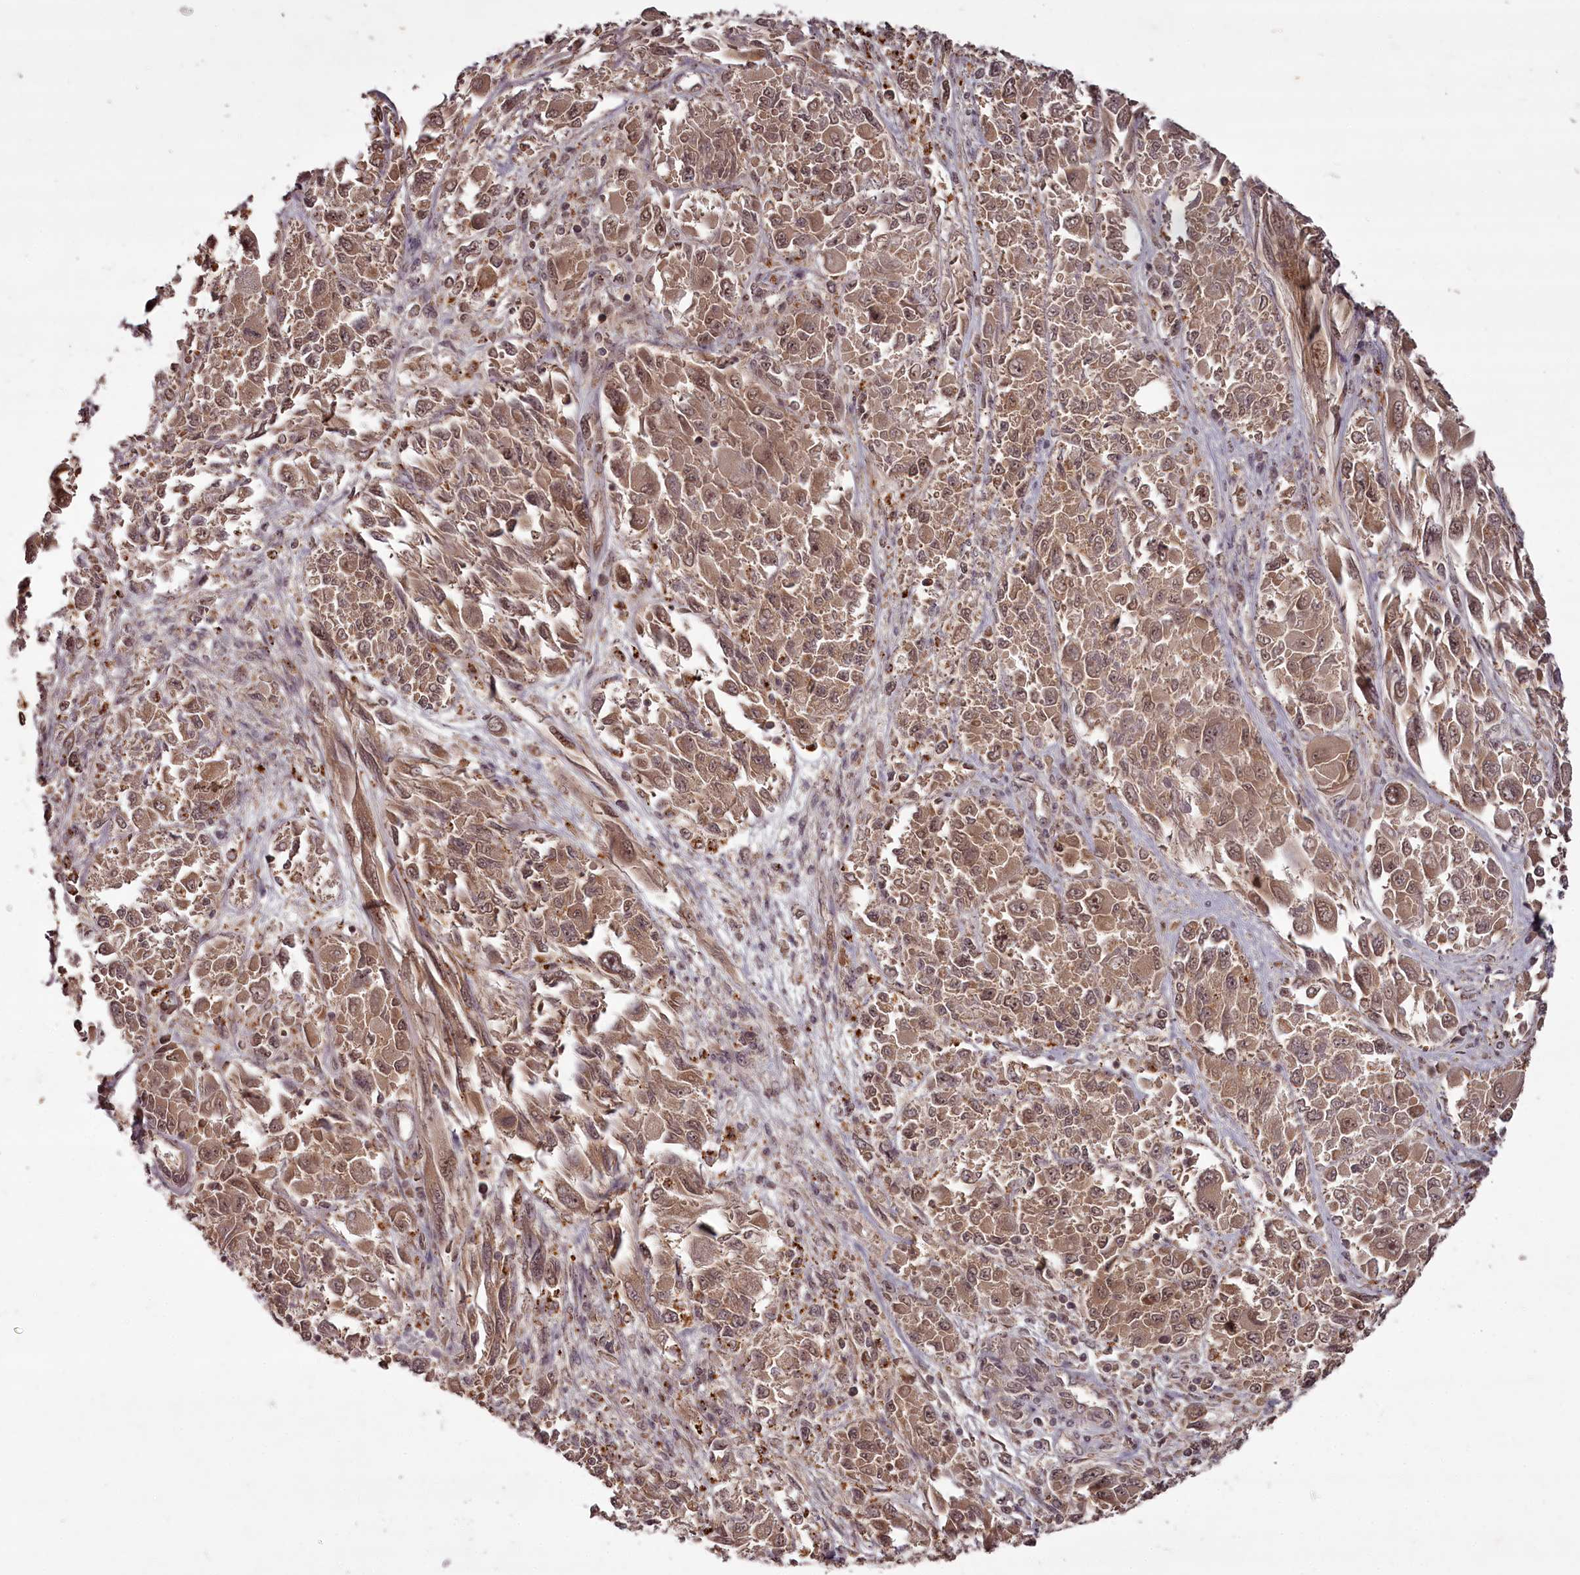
{"staining": {"intensity": "moderate", "quantity": ">75%", "location": "cytoplasmic/membranous,nuclear"}, "tissue": "melanoma", "cell_type": "Tumor cells", "image_type": "cancer", "snomed": [{"axis": "morphology", "description": "Malignant melanoma, NOS"}, {"axis": "topography", "description": "Skin"}], "caption": "IHC image of neoplastic tissue: melanoma stained using immunohistochemistry reveals medium levels of moderate protein expression localized specifically in the cytoplasmic/membranous and nuclear of tumor cells, appearing as a cytoplasmic/membranous and nuclear brown color.", "gene": "PCBP2", "patient": {"sex": "female", "age": 91}}